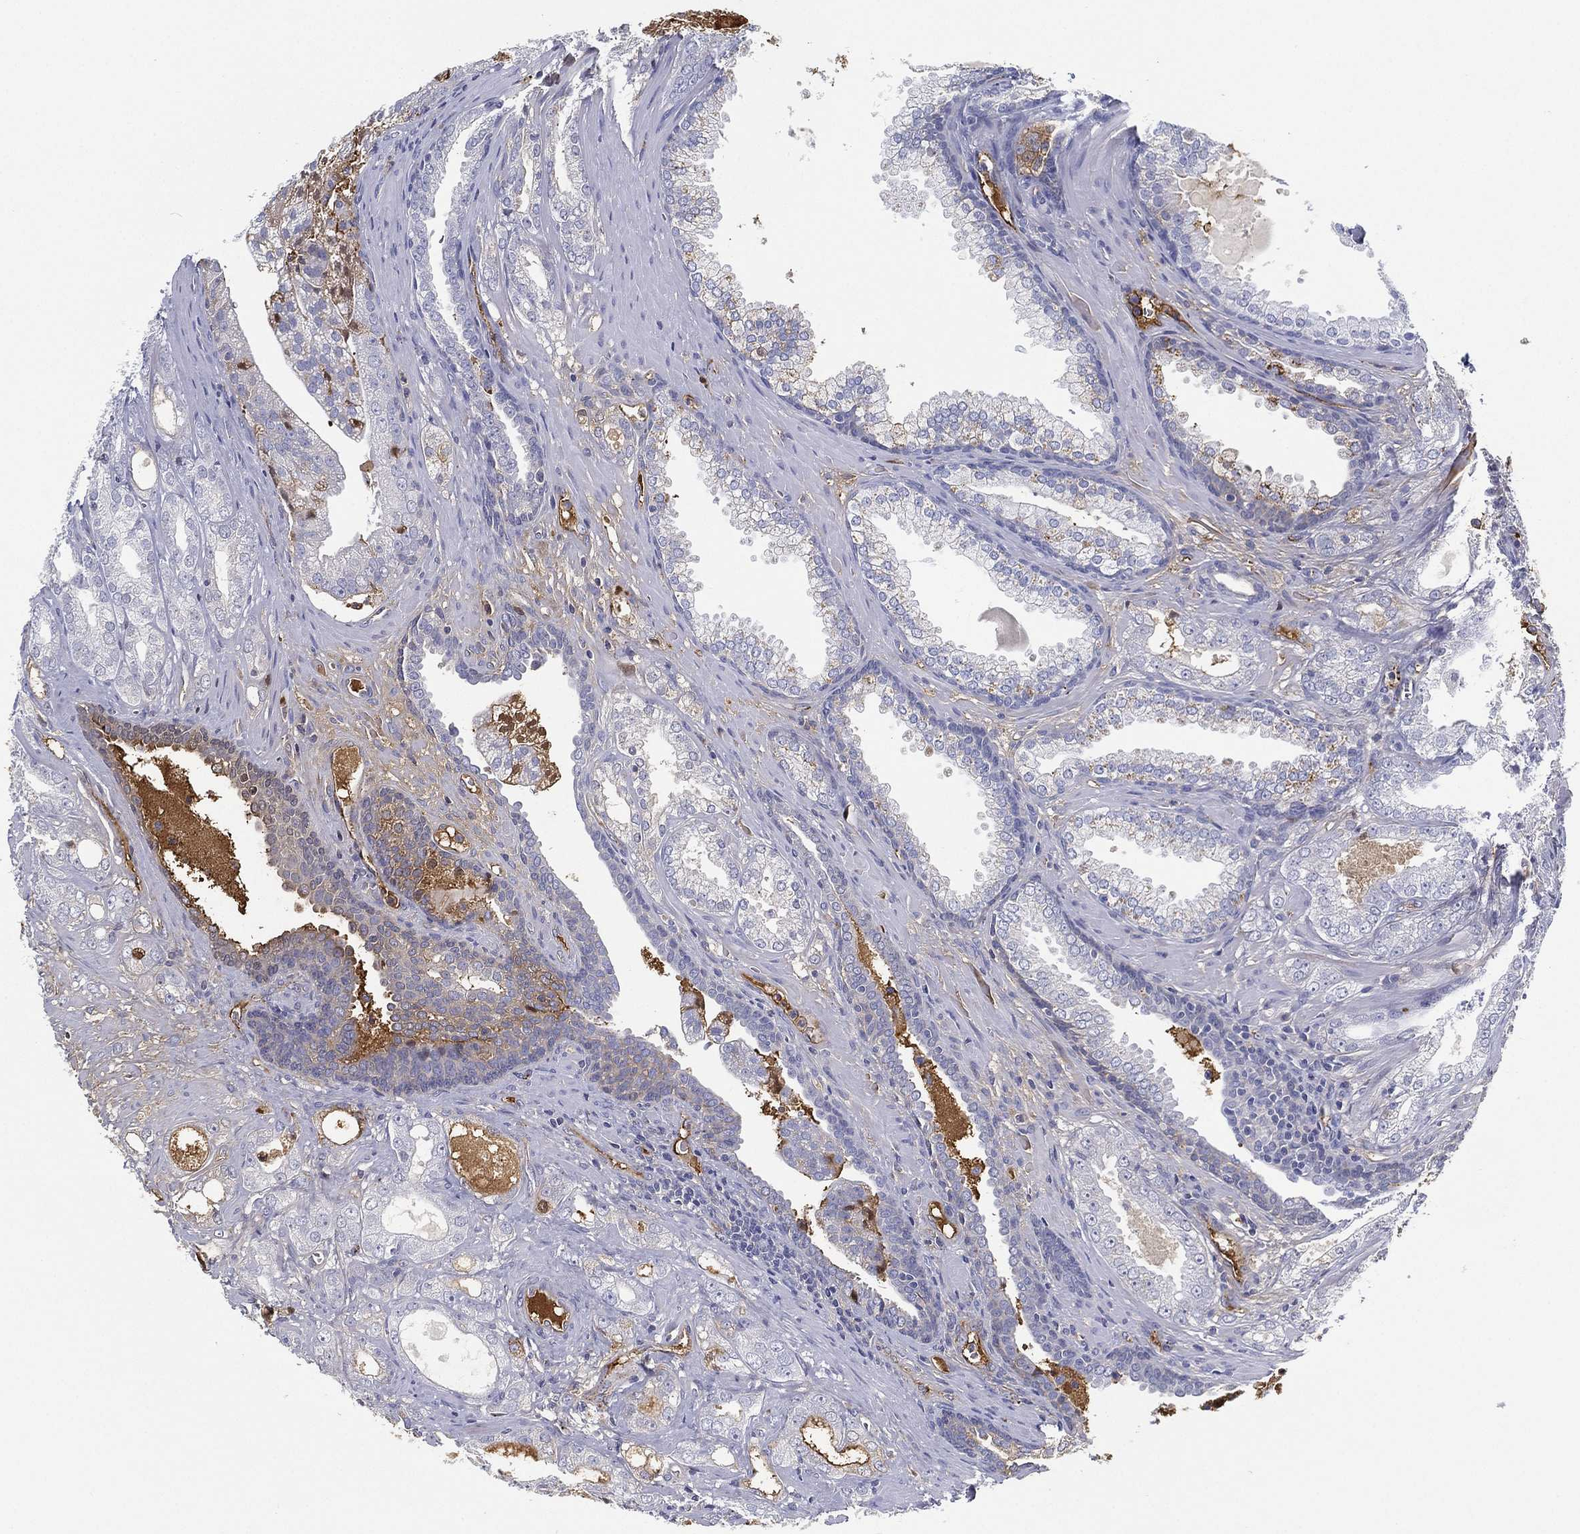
{"staining": {"intensity": "negative", "quantity": "none", "location": "none"}, "tissue": "prostate cancer", "cell_type": "Tumor cells", "image_type": "cancer", "snomed": [{"axis": "morphology", "description": "Adenocarcinoma, NOS"}, {"axis": "morphology", "description": "Adenocarcinoma, High grade"}, {"axis": "topography", "description": "Prostate"}], "caption": "DAB immunohistochemical staining of human prostate cancer (adenocarcinoma) exhibits no significant expression in tumor cells.", "gene": "IFNB1", "patient": {"sex": "male", "age": 70}}